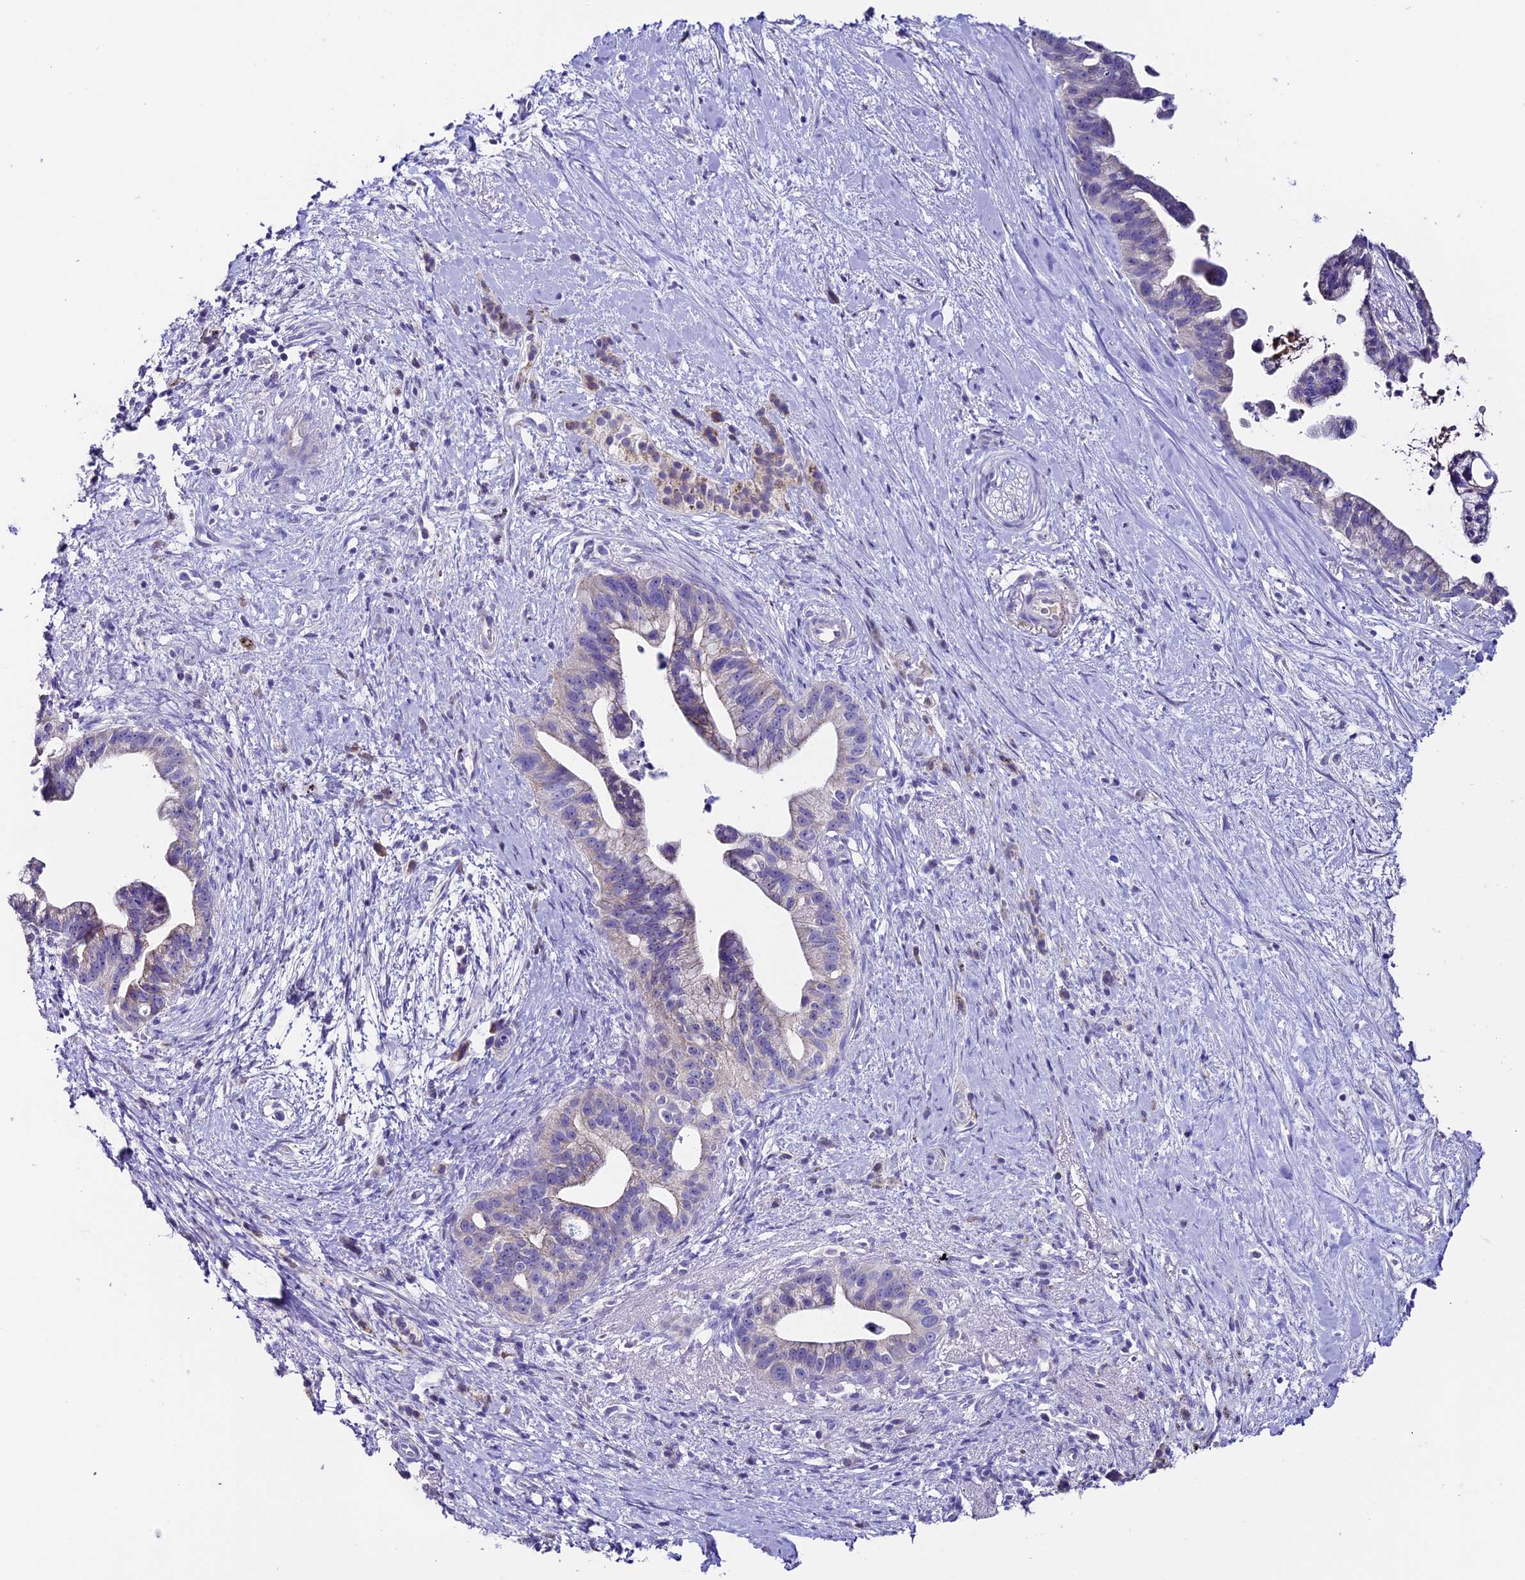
{"staining": {"intensity": "weak", "quantity": "<25%", "location": "cytoplasmic/membranous"}, "tissue": "pancreatic cancer", "cell_type": "Tumor cells", "image_type": "cancer", "snomed": [{"axis": "morphology", "description": "Adenocarcinoma, NOS"}, {"axis": "topography", "description": "Pancreas"}], "caption": "Image shows no protein positivity in tumor cells of pancreatic cancer (adenocarcinoma) tissue. Brightfield microscopy of immunohistochemistry stained with DAB (3,3'-diaminobenzidine) (brown) and hematoxylin (blue), captured at high magnification.", "gene": "SLC10A1", "patient": {"sex": "female", "age": 83}}